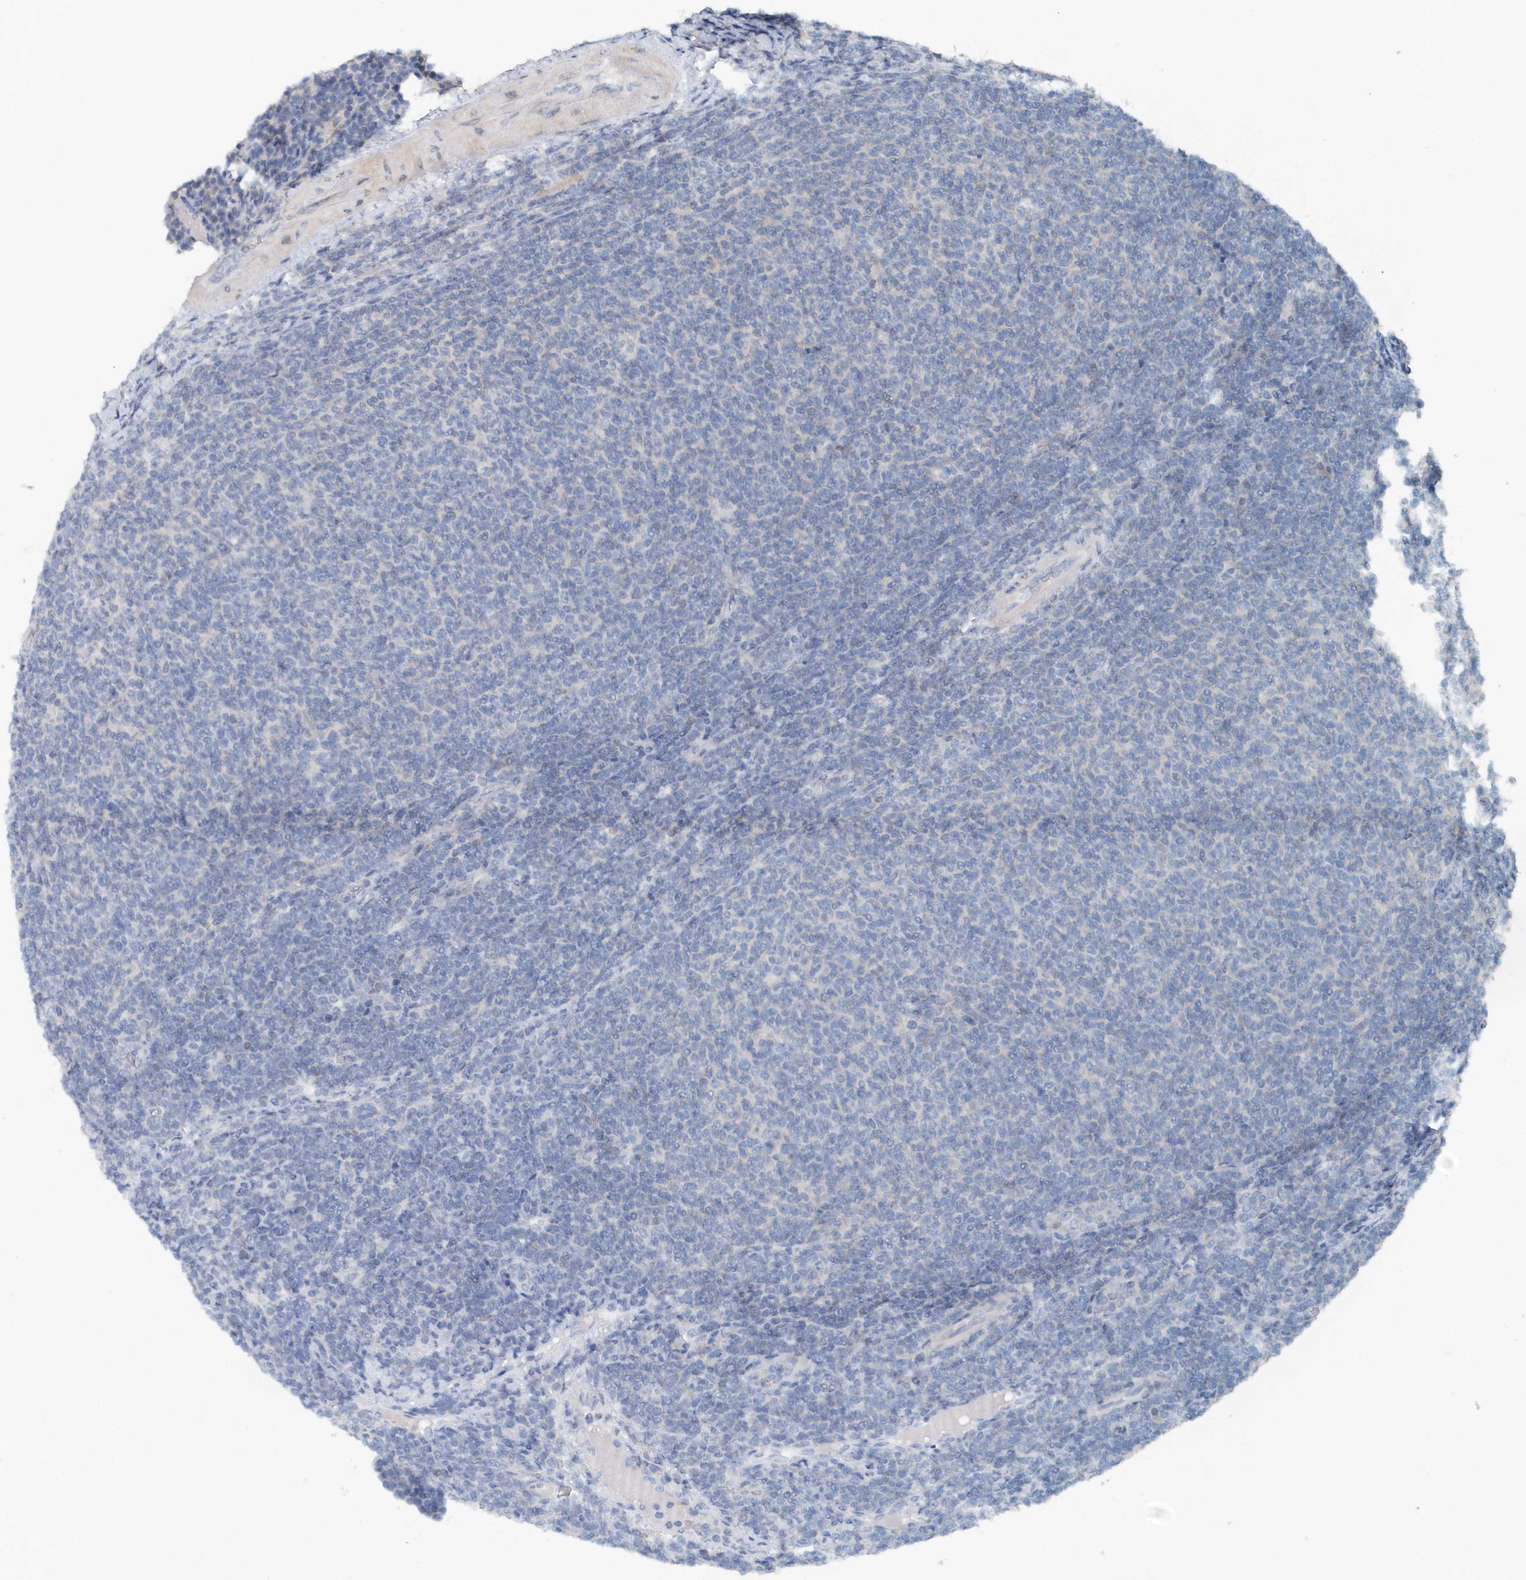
{"staining": {"intensity": "negative", "quantity": "none", "location": "none"}, "tissue": "lymphoma", "cell_type": "Tumor cells", "image_type": "cancer", "snomed": [{"axis": "morphology", "description": "Malignant lymphoma, non-Hodgkin's type, Low grade"}, {"axis": "topography", "description": "Lymph node"}], "caption": "An image of lymphoma stained for a protein exhibits no brown staining in tumor cells.", "gene": "PFN2", "patient": {"sex": "male", "age": 66}}